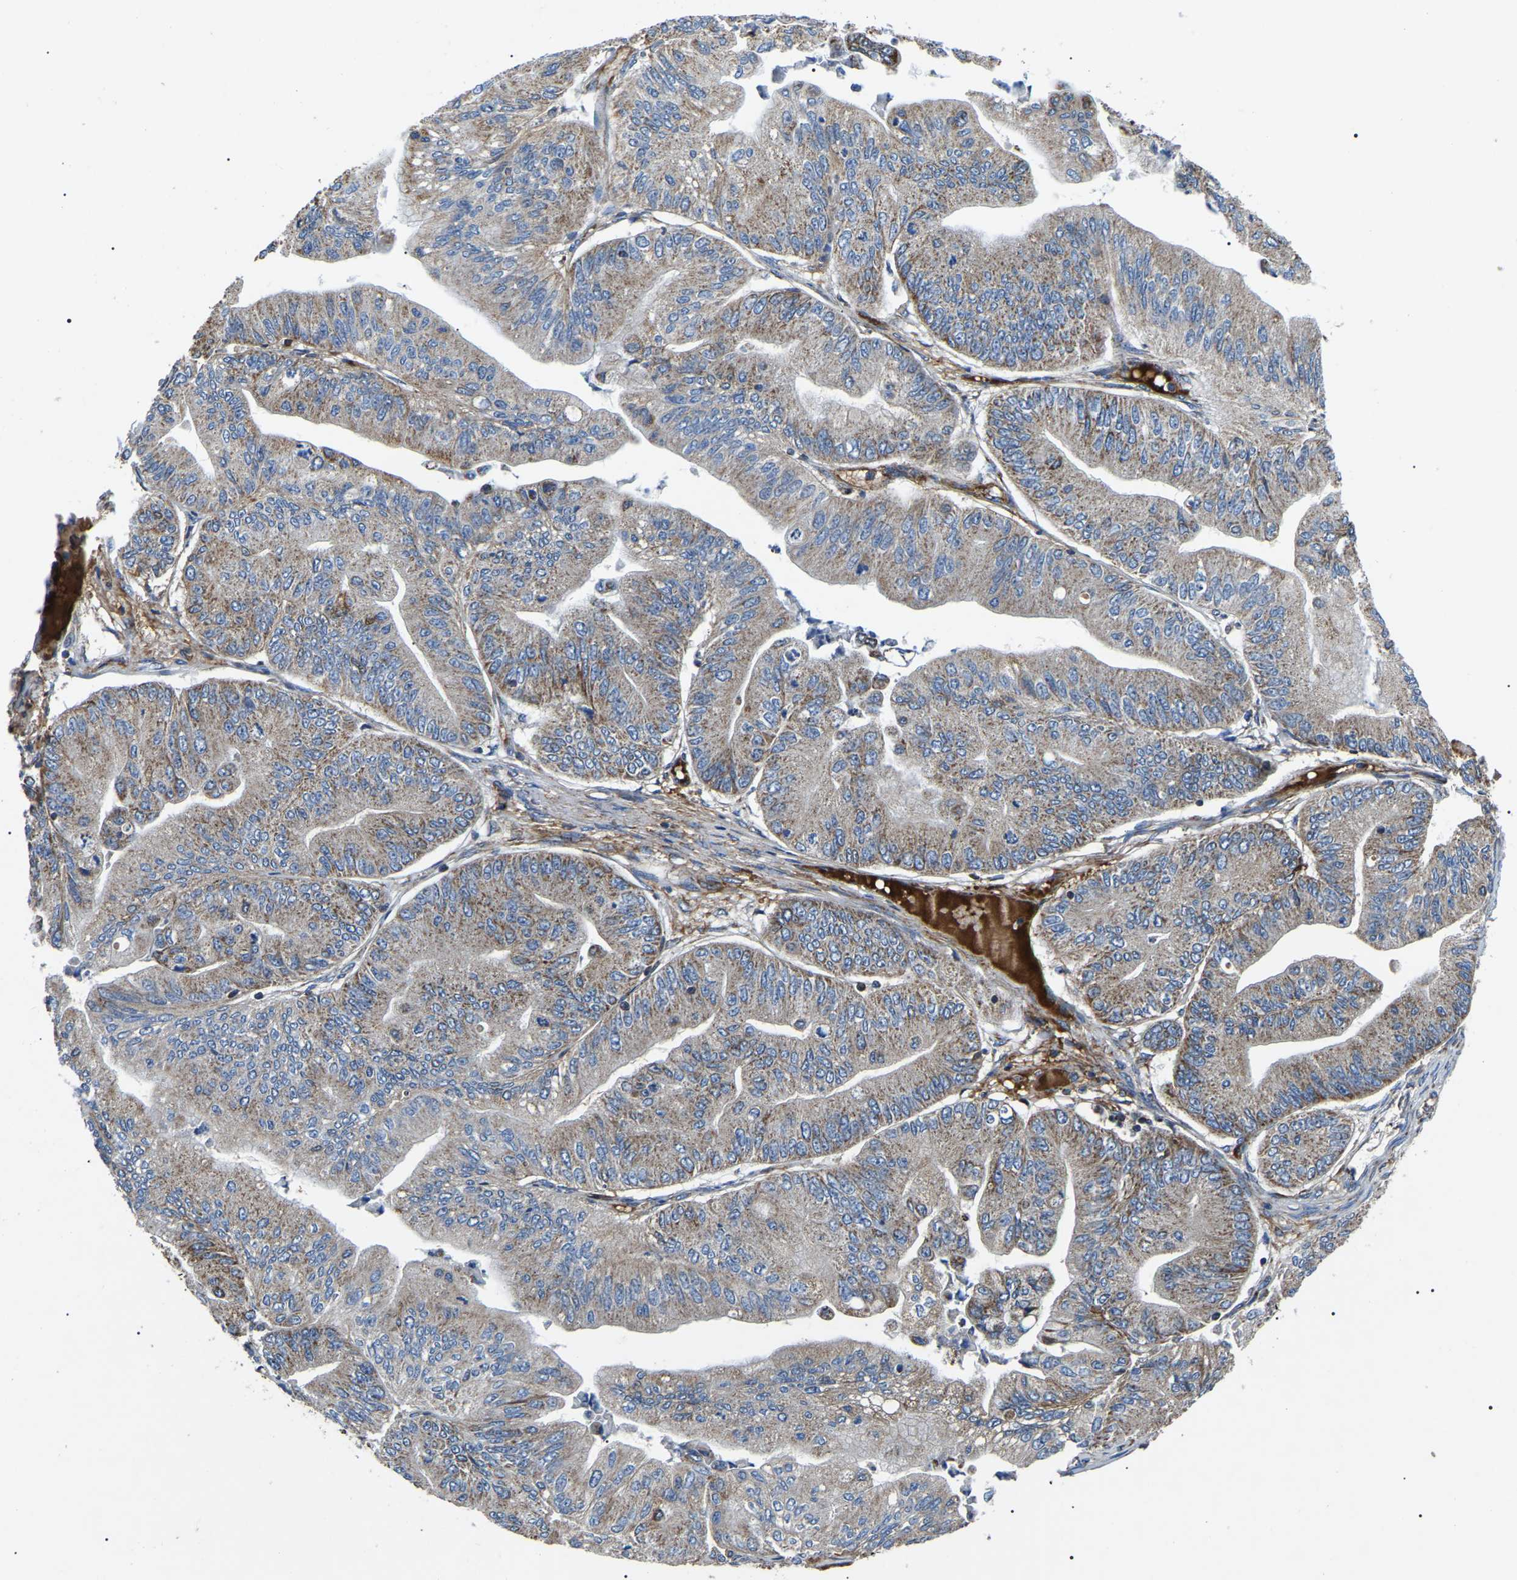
{"staining": {"intensity": "weak", "quantity": ">75%", "location": "cytoplasmic/membranous"}, "tissue": "ovarian cancer", "cell_type": "Tumor cells", "image_type": "cancer", "snomed": [{"axis": "morphology", "description": "Cystadenocarcinoma, mucinous, NOS"}, {"axis": "topography", "description": "Ovary"}], "caption": "Protein expression analysis of ovarian cancer (mucinous cystadenocarcinoma) reveals weak cytoplasmic/membranous positivity in about >75% of tumor cells.", "gene": "PPM1E", "patient": {"sex": "female", "age": 61}}